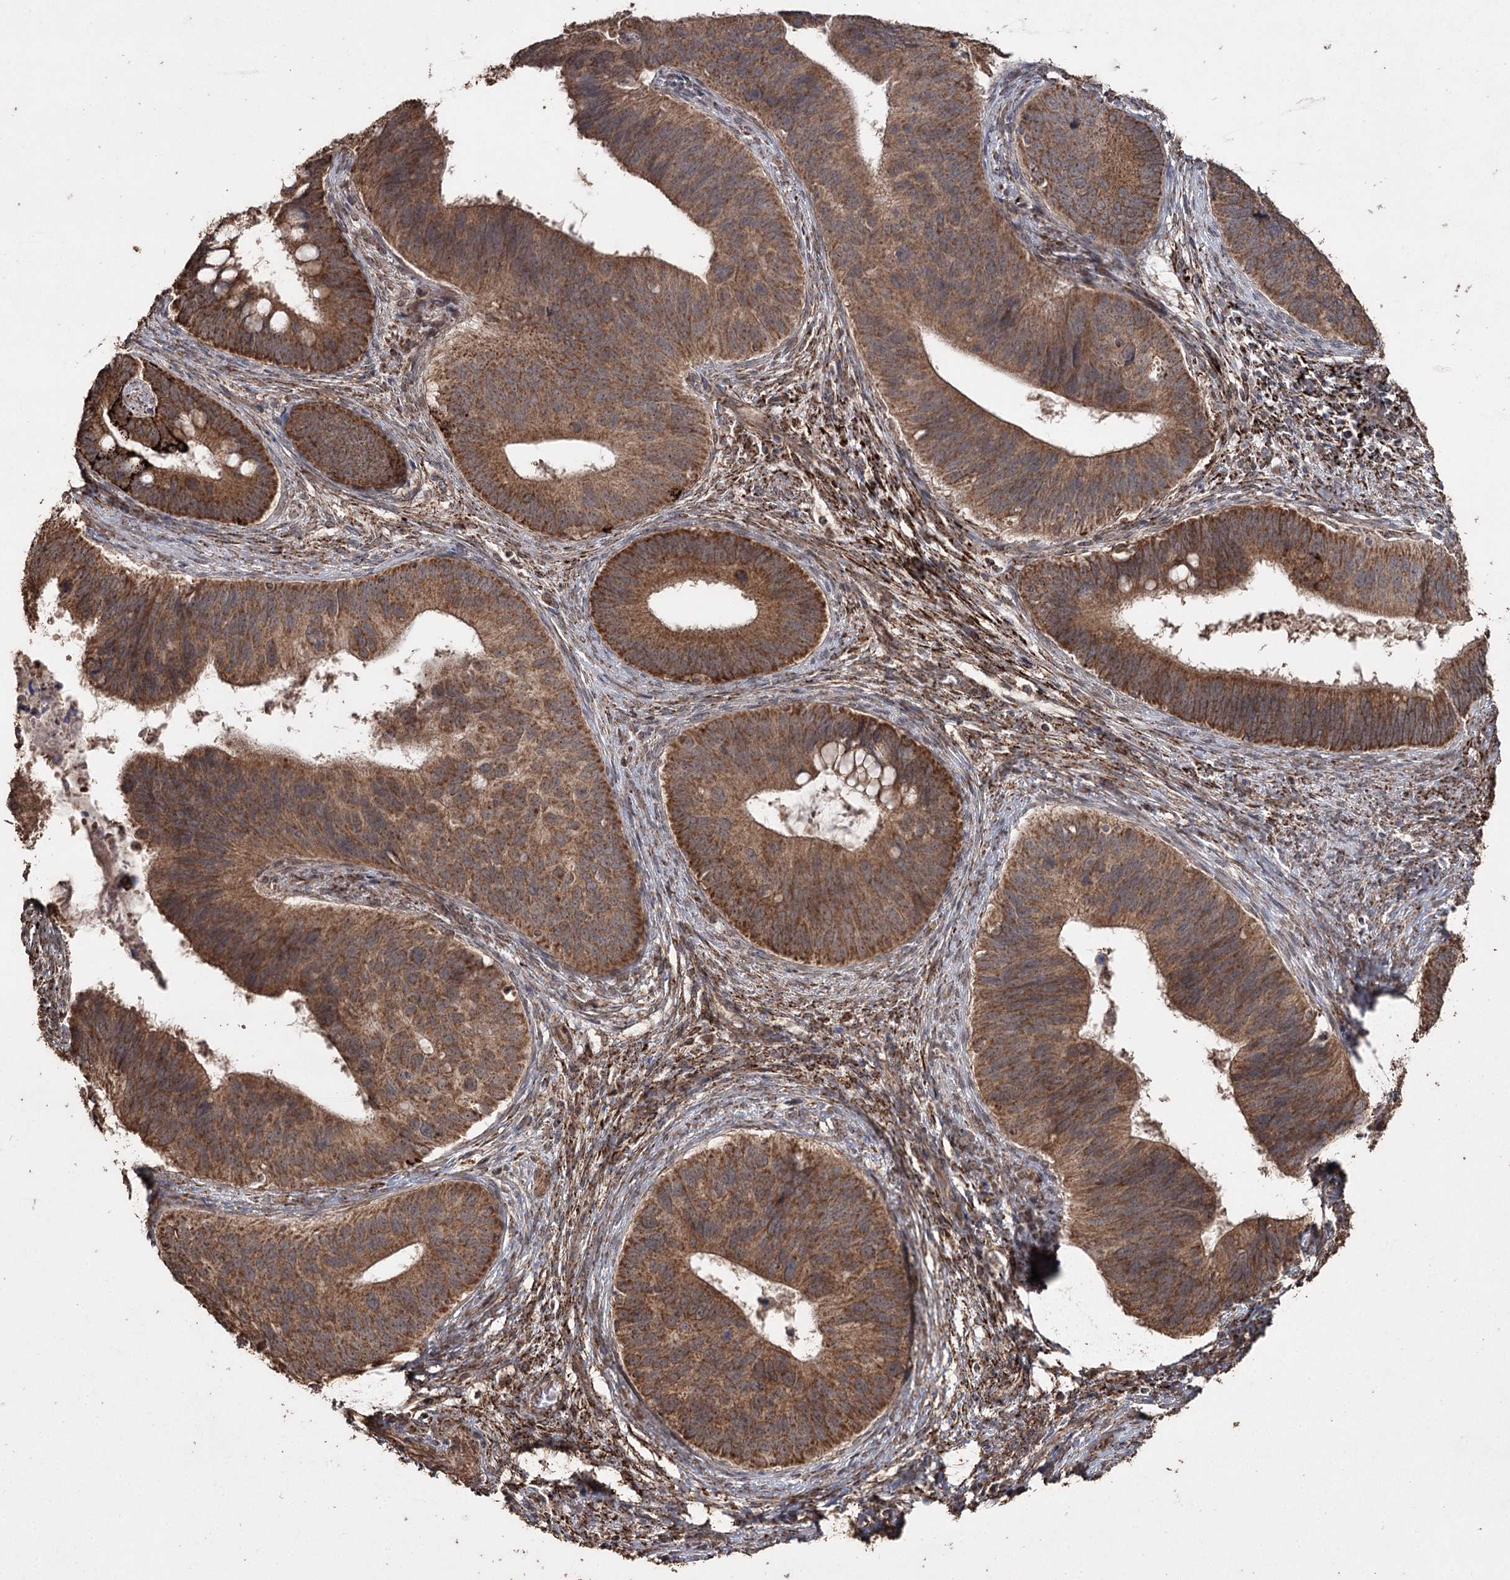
{"staining": {"intensity": "moderate", "quantity": ">75%", "location": "cytoplasmic/membranous"}, "tissue": "cervical cancer", "cell_type": "Tumor cells", "image_type": "cancer", "snomed": [{"axis": "morphology", "description": "Adenocarcinoma, NOS"}, {"axis": "topography", "description": "Cervix"}], "caption": "Moderate cytoplasmic/membranous protein expression is seen in about >75% of tumor cells in adenocarcinoma (cervical). The staining was performed using DAB (3,3'-diaminobenzidine), with brown indicating positive protein expression. Nuclei are stained blue with hematoxylin.", "gene": "SLF2", "patient": {"sex": "female", "age": 42}}